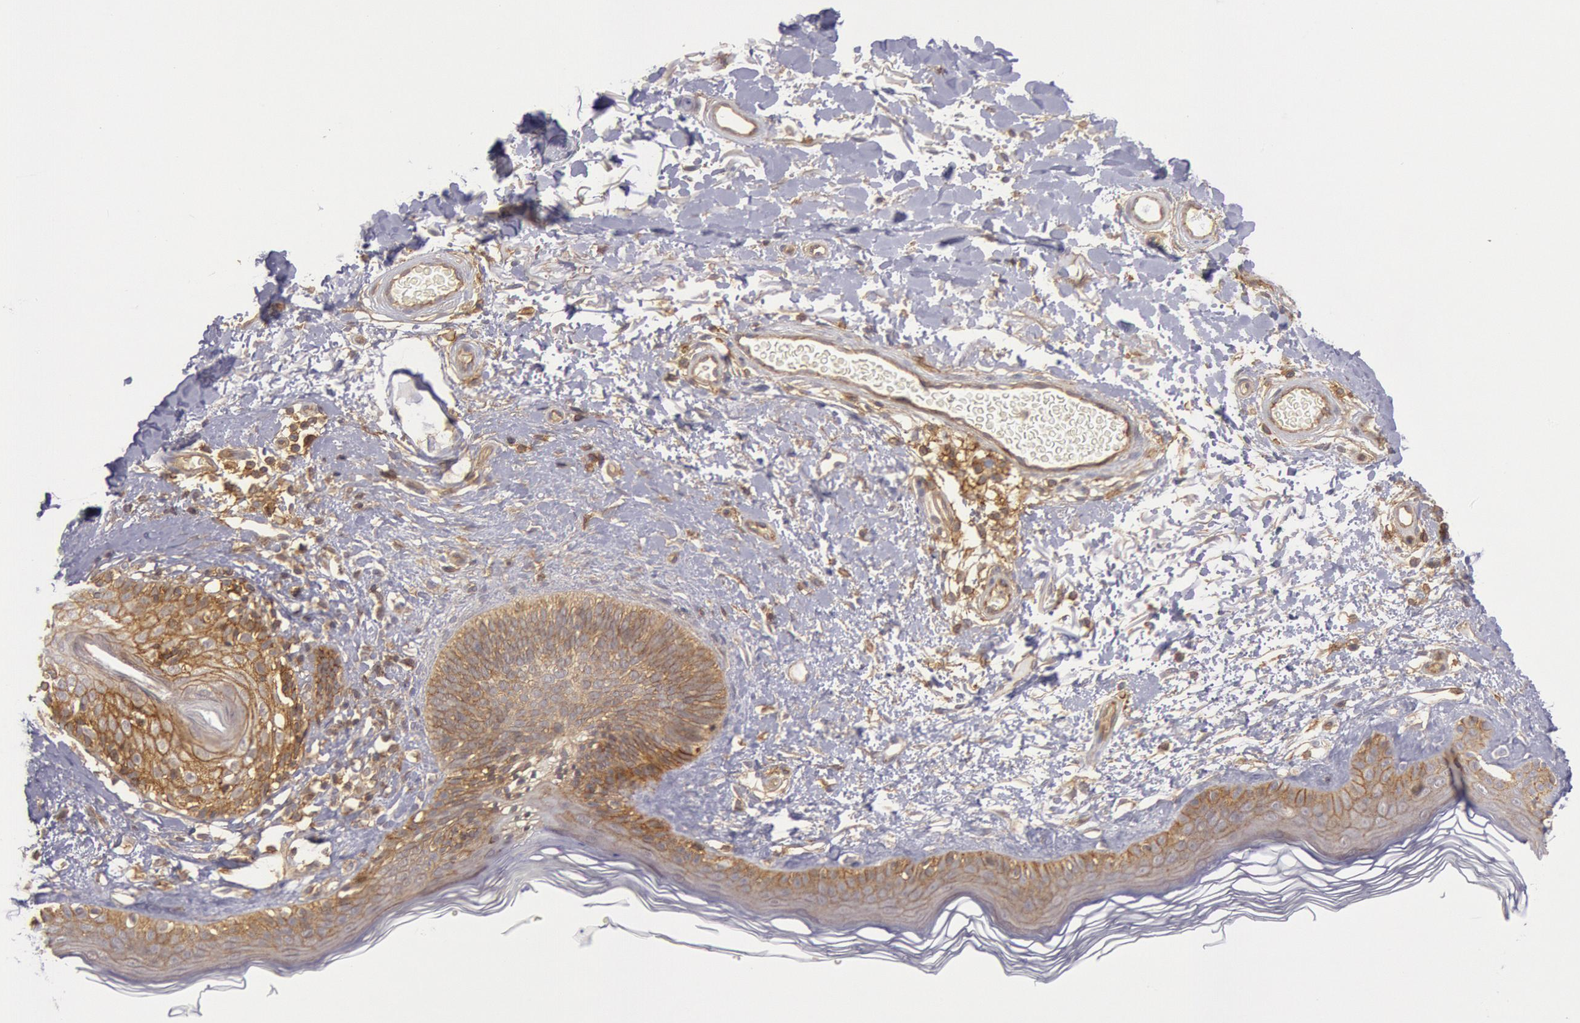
{"staining": {"intensity": "moderate", "quantity": ">75%", "location": "cytoplasmic/membranous"}, "tissue": "skin", "cell_type": "Fibroblasts", "image_type": "normal", "snomed": [{"axis": "morphology", "description": "Normal tissue, NOS"}, {"axis": "topography", "description": "Skin"}], "caption": "Moderate cytoplasmic/membranous positivity for a protein is seen in approximately >75% of fibroblasts of benign skin using immunohistochemistry (IHC).", "gene": "STX4", "patient": {"sex": "male", "age": 63}}